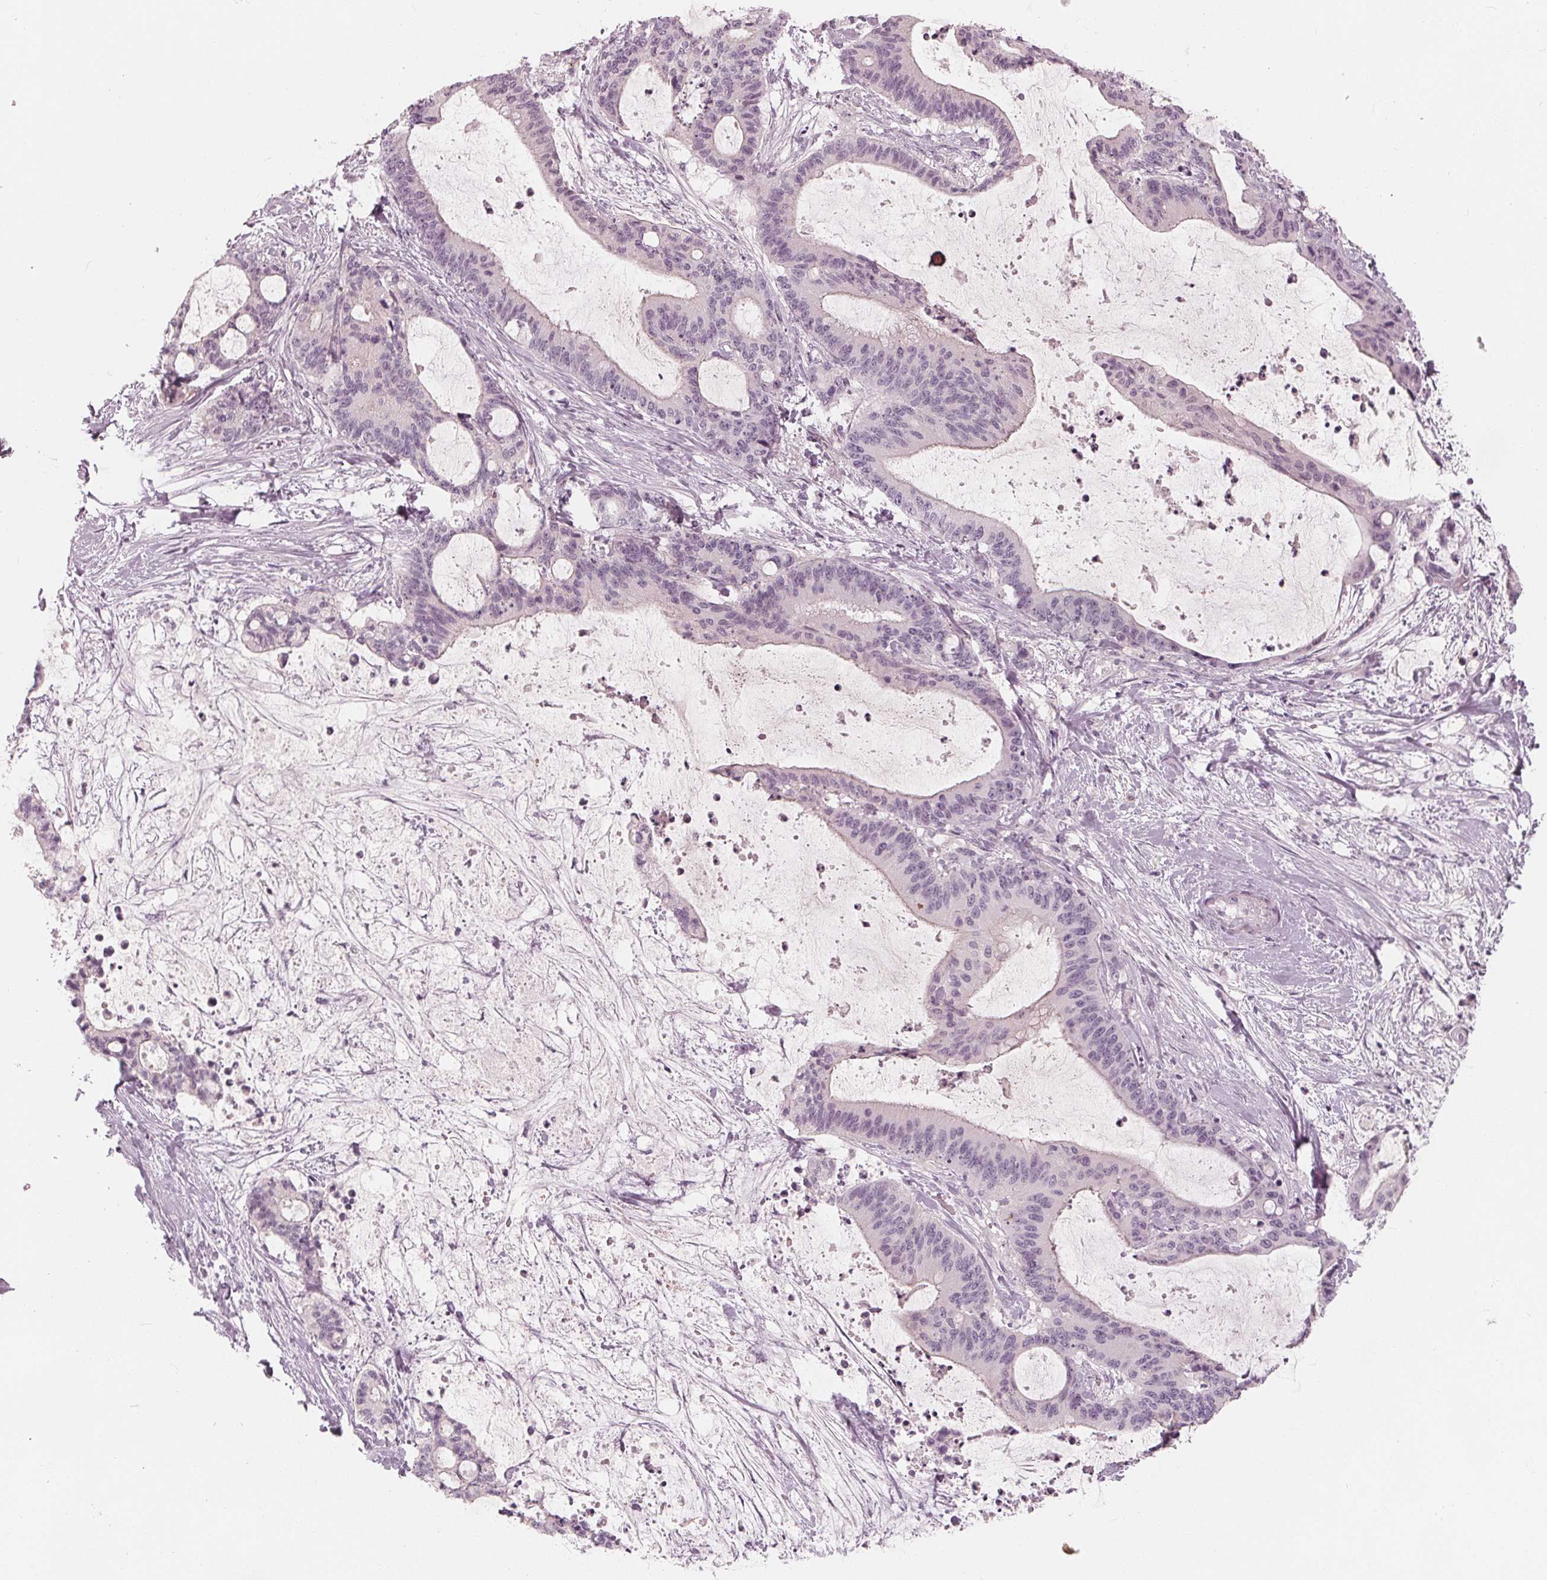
{"staining": {"intensity": "negative", "quantity": "none", "location": "none"}, "tissue": "liver cancer", "cell_type": "Tumor cells", "image_type": "cancer", "snomed": [{"axis": "morphology", "description": "Cholangiocarcinoma"}, {"axis": "topography", "description": "Liver"}], "caption": "Immunohistochemistry photomicrograph of neoplastic tissue: human cholangiocarcinoma (liver) stained with DAB (3,3'-diaminobenzidine) demonstrates no significant protein staining in tumor cells.", "gene": "SAT2", "patient": {"sex": "female", "age": 73}}